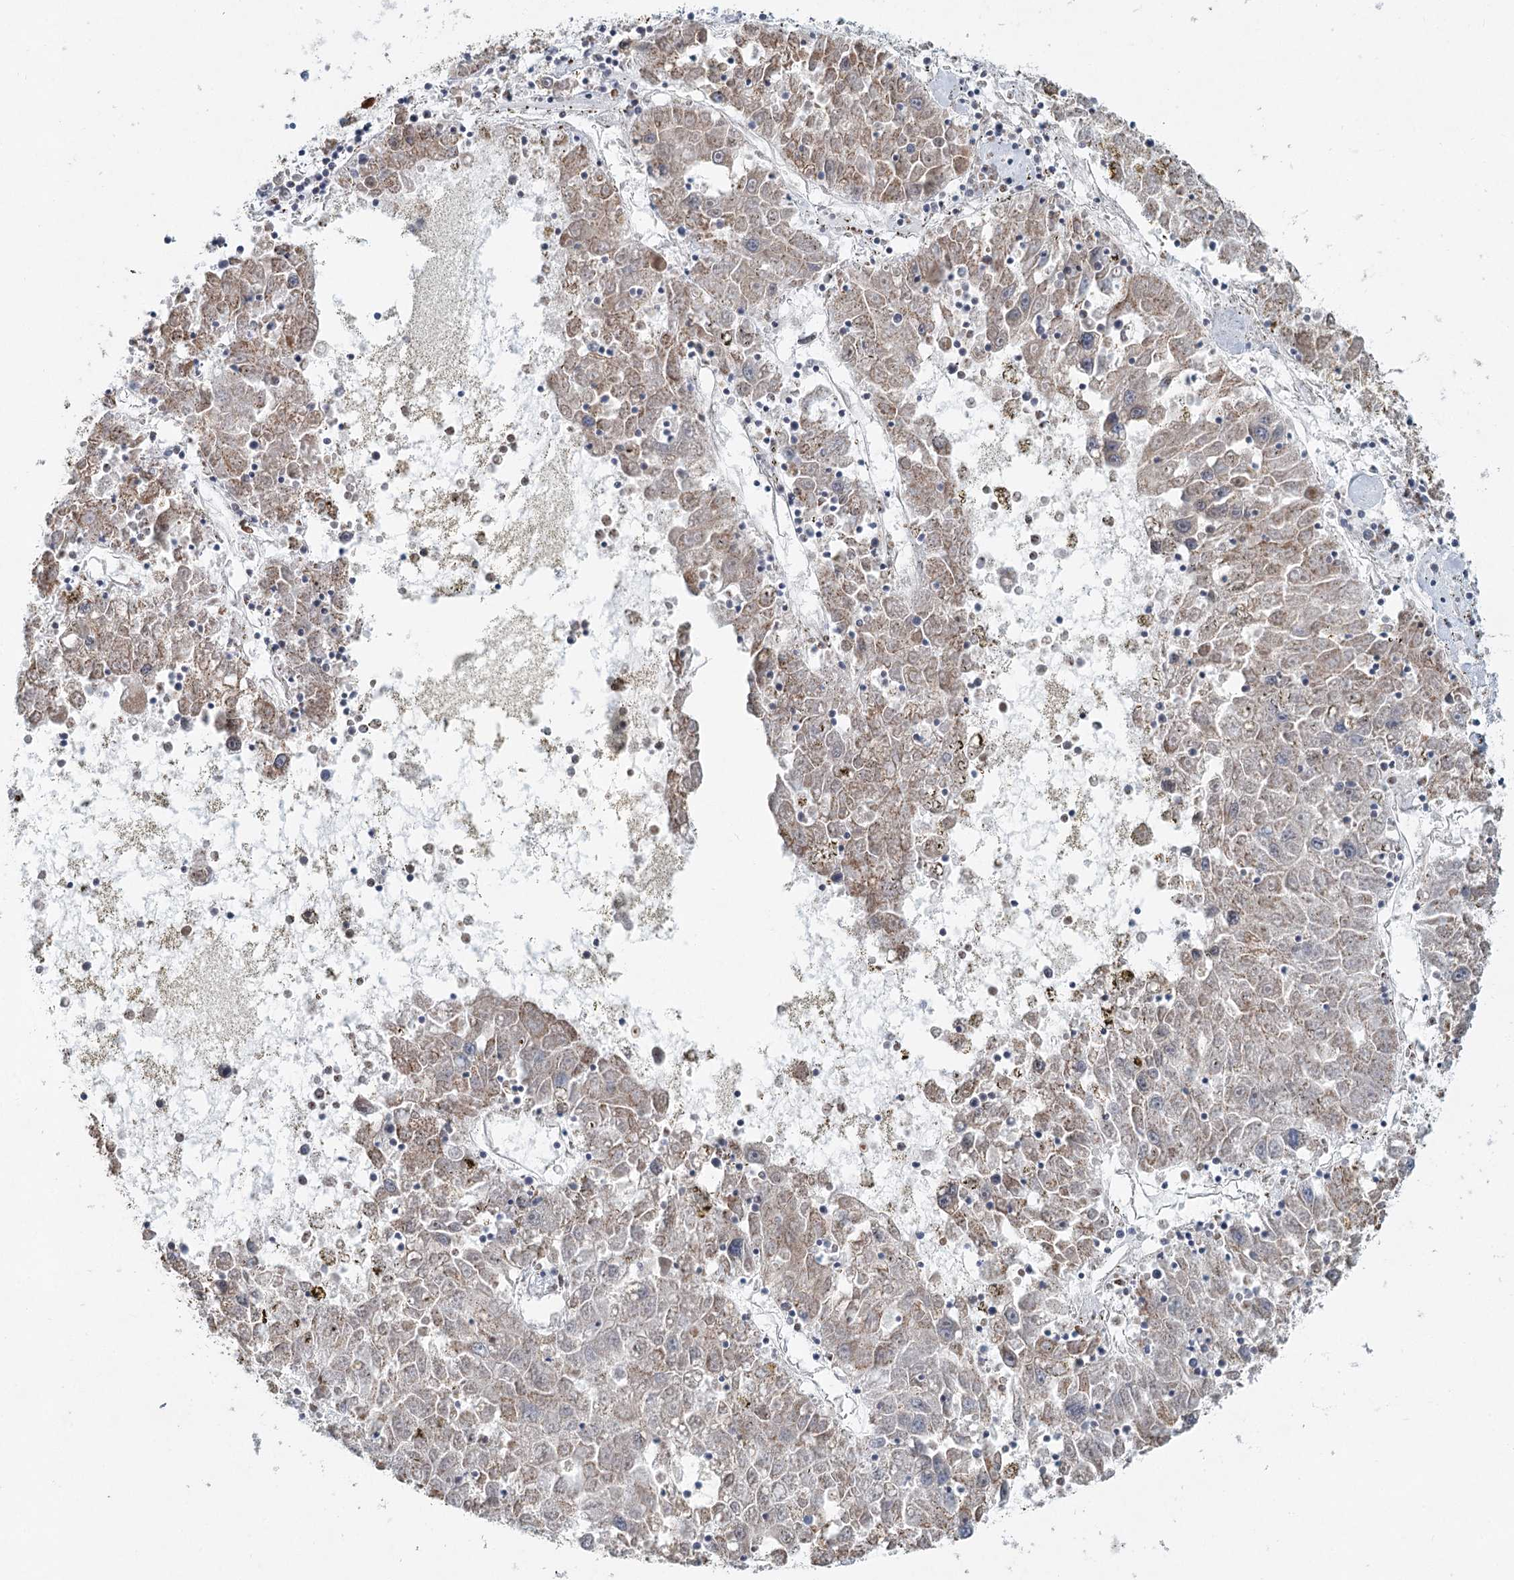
{"staining": {"intensity": "weak", "quantity": "<25%", "location": "cytoplasmic/membranous"}, "tissue": "liver cancer", "cell_type": "Tumor cells", "image_type": "cancer", "snomed": [{"axis": "morphology", "description": "Carcinoma, Hepatocellular, NOS"}, {"axis": "topography", "description": "Liver"}], "caption": "Histopathology image shows no significant protein staining in tumor cells of liver cancer.", "gene": "GPALPP1", "patient": {"sex": "male", "age": 49}}